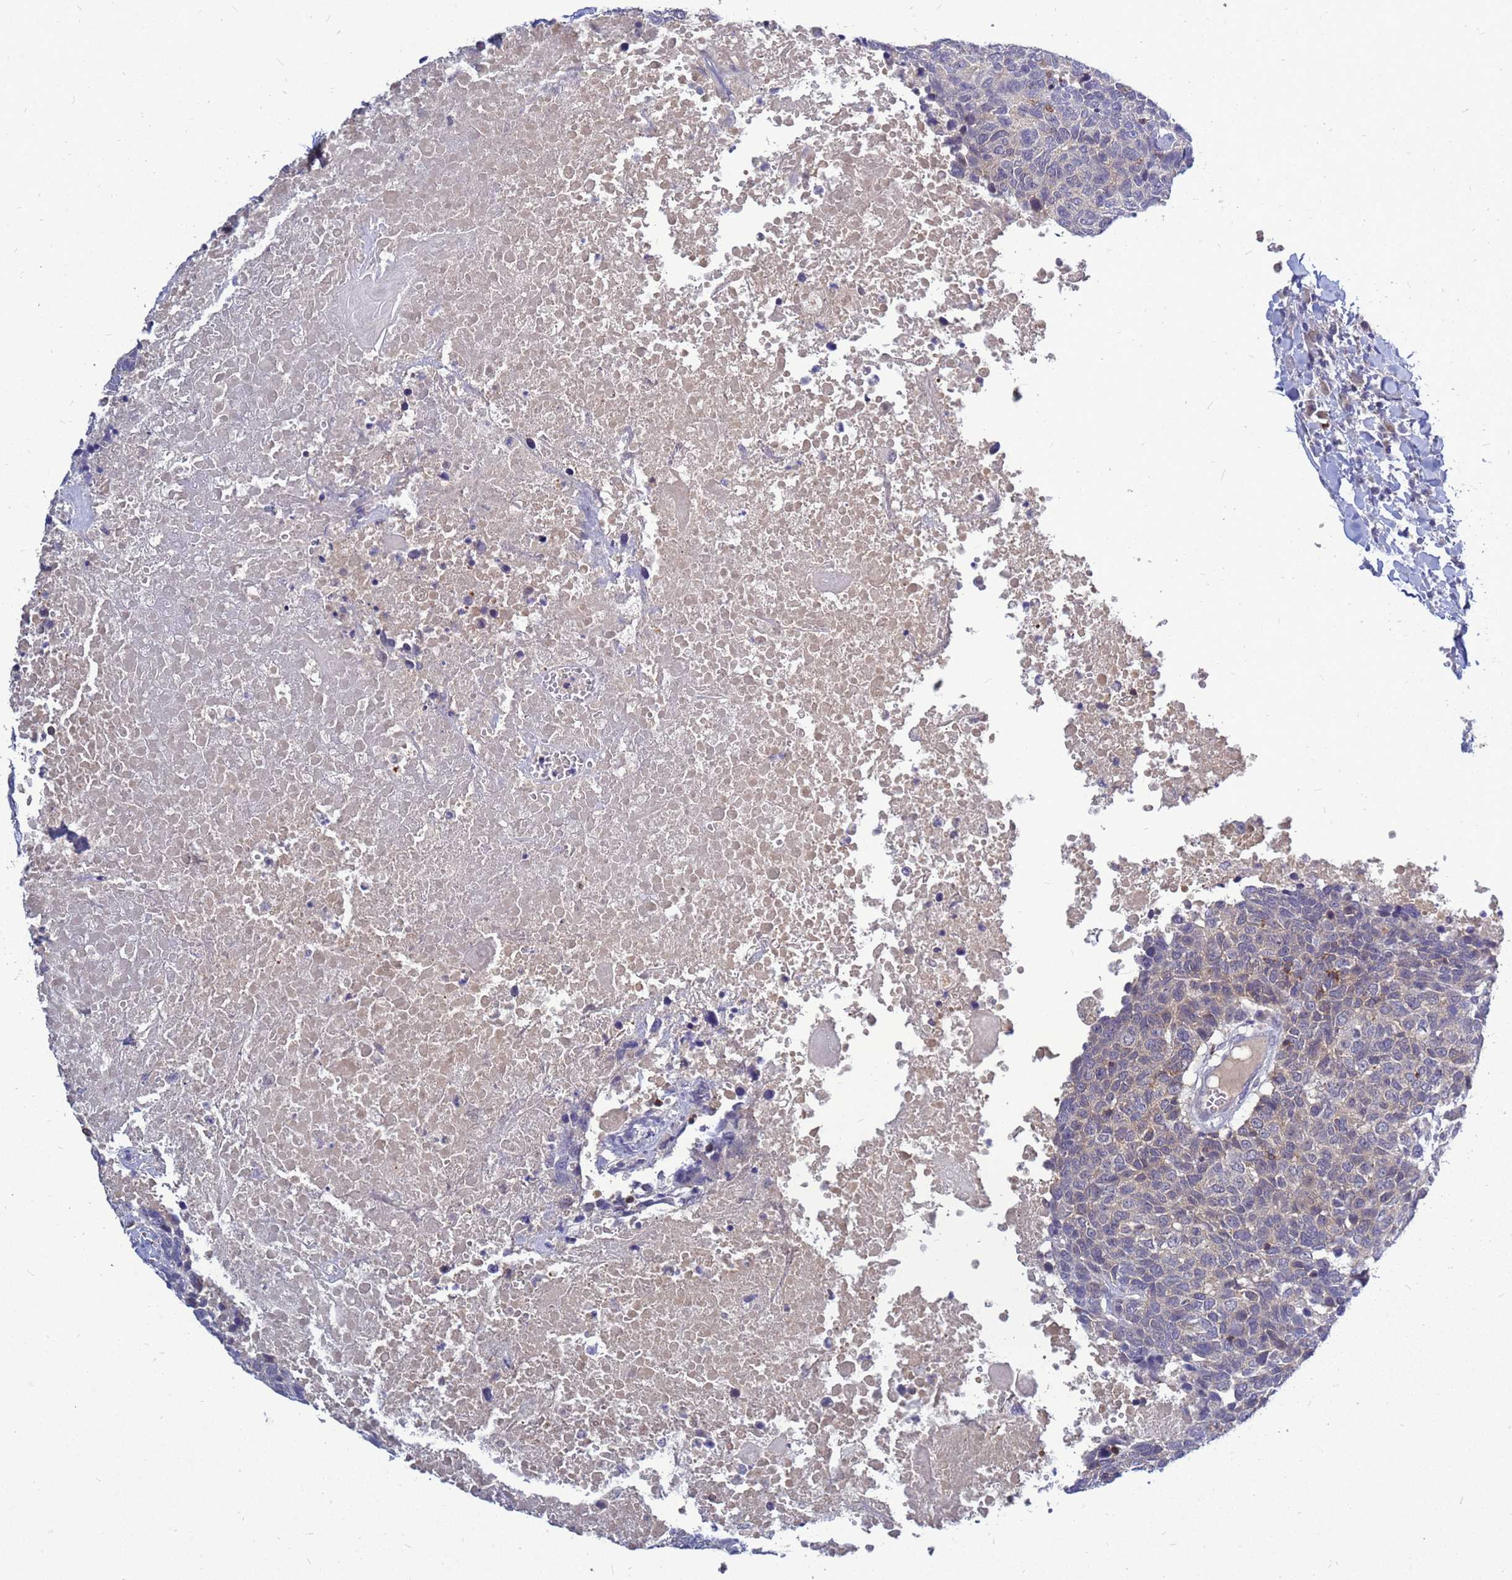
{"staining": {"intensity": "moderate", "quantity": "<25%", "location": "nuclear"}, "tissue": "head and neck cancer", "cell_type": "Tumor cells", "image_type": "cancer", "snomed": [{"axis": "morphology", "description": "Squamous cell carcinoma, NOS"}, {"axis": "topography", "description": "Head-Neck"}], "caption": "Head and neck squamous cell carcinoma tissue reveals moderate nuclear positivity in about <25% of tumor cells, visualized by immunohistochemistry.", "gene": "SRGAP3", "patient": {"sex": "male", "age": 66}}